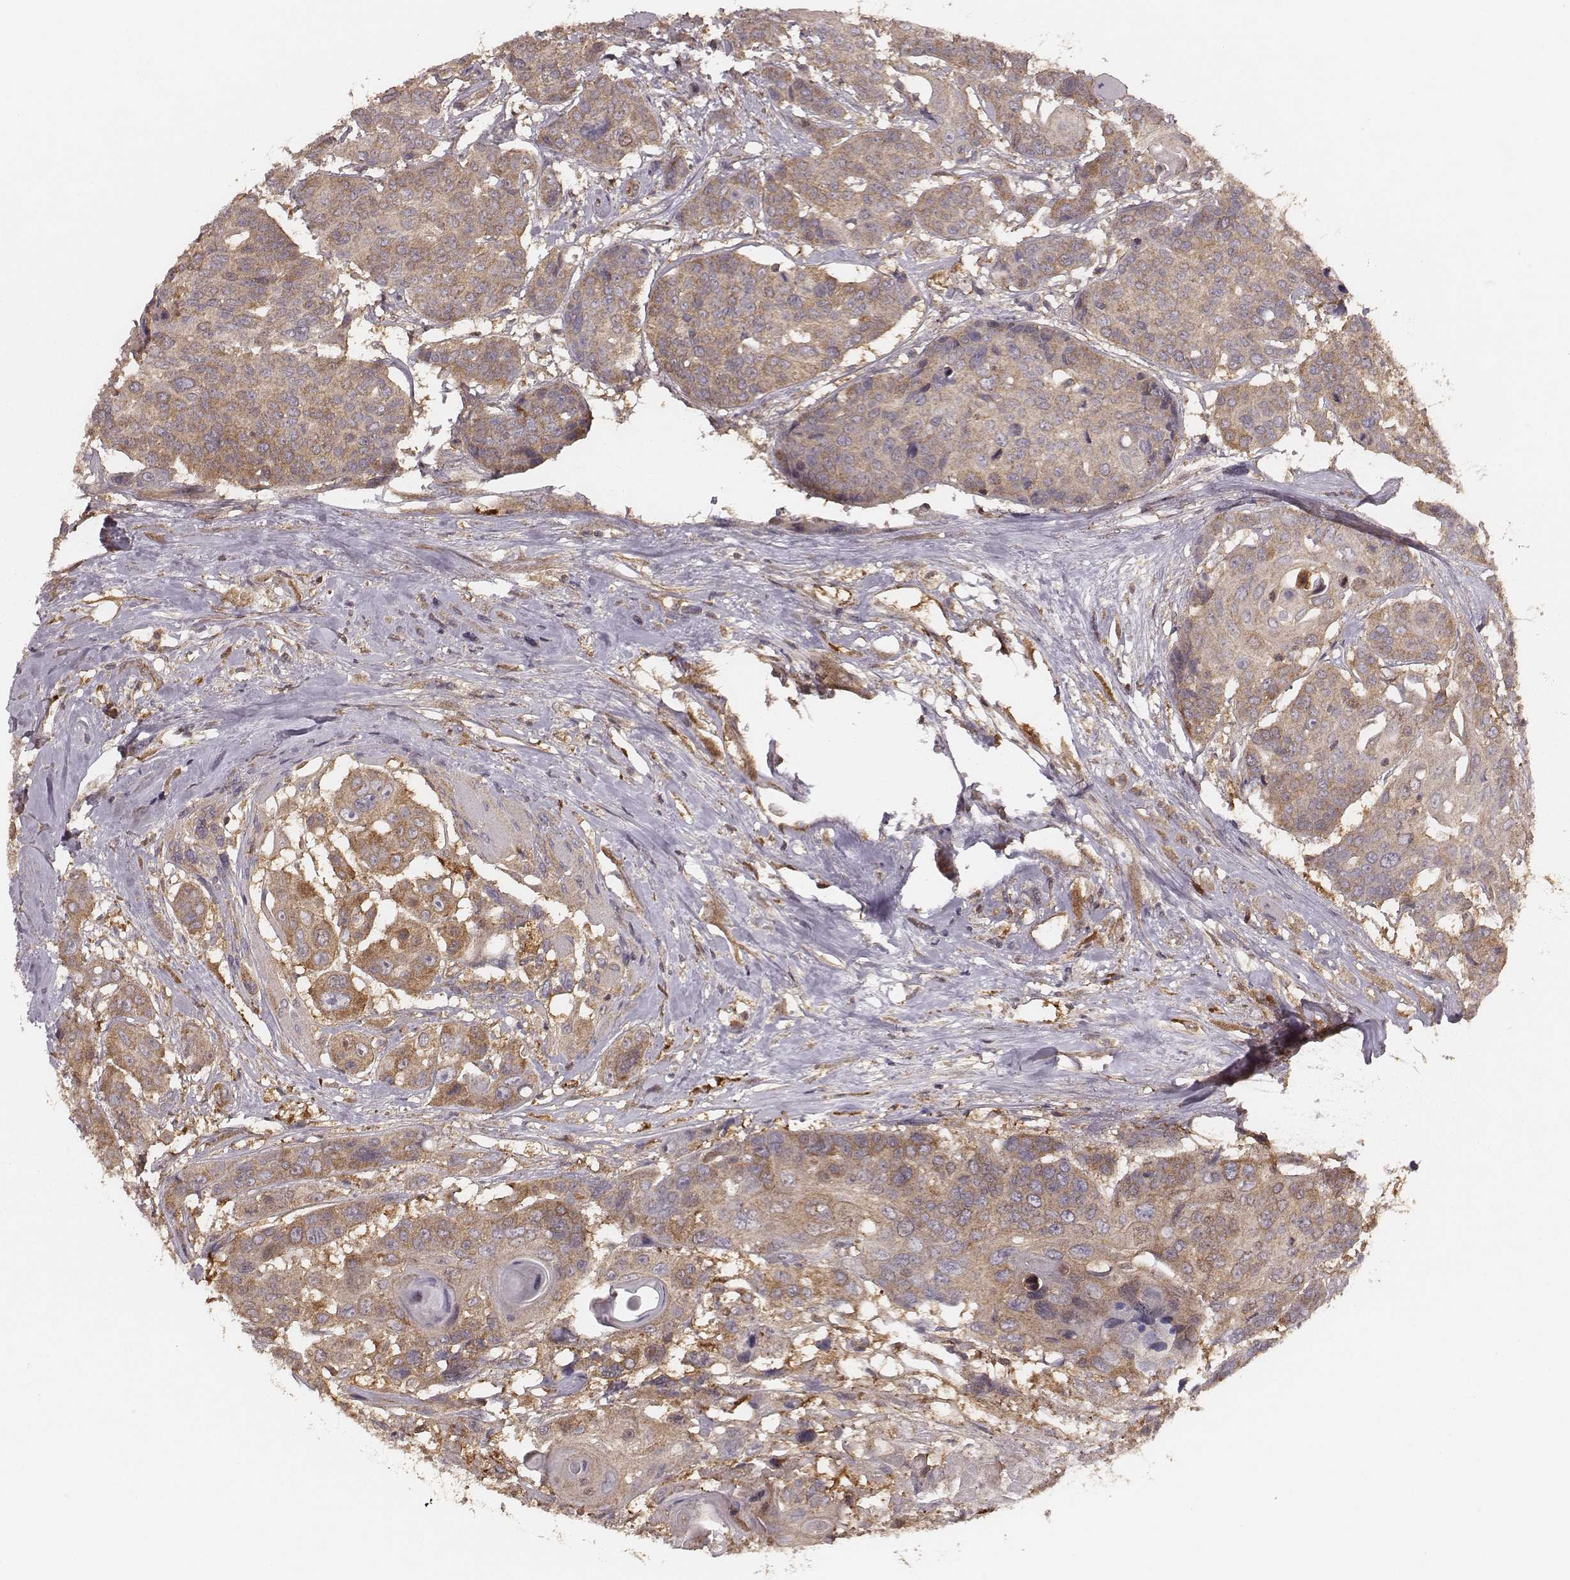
{"staining": {"intensity": "weak", "quantity": ">75%", "location": "cytoplasmic/membranous"}, "tissue": "head and neck cancer", "cell_type": "Tumor cells", "image_type": "cancer", "snomed": [{"axis": "morphology", "description": "Squamous cell carcinoma, NOS"}, {"axis": "topography", "description": "Oral tissue"}, {"axis": "topography", "description": "Head-Neck"}], "caption": "This is a histology image of IHC staining of head and neck cancer (squamous cell carcinoma), which shows weak positivity in the cytoplasmic/membranous of tumor cells.", "gene": "CARS1", "patient": {"sex": "male", "age": 56}}